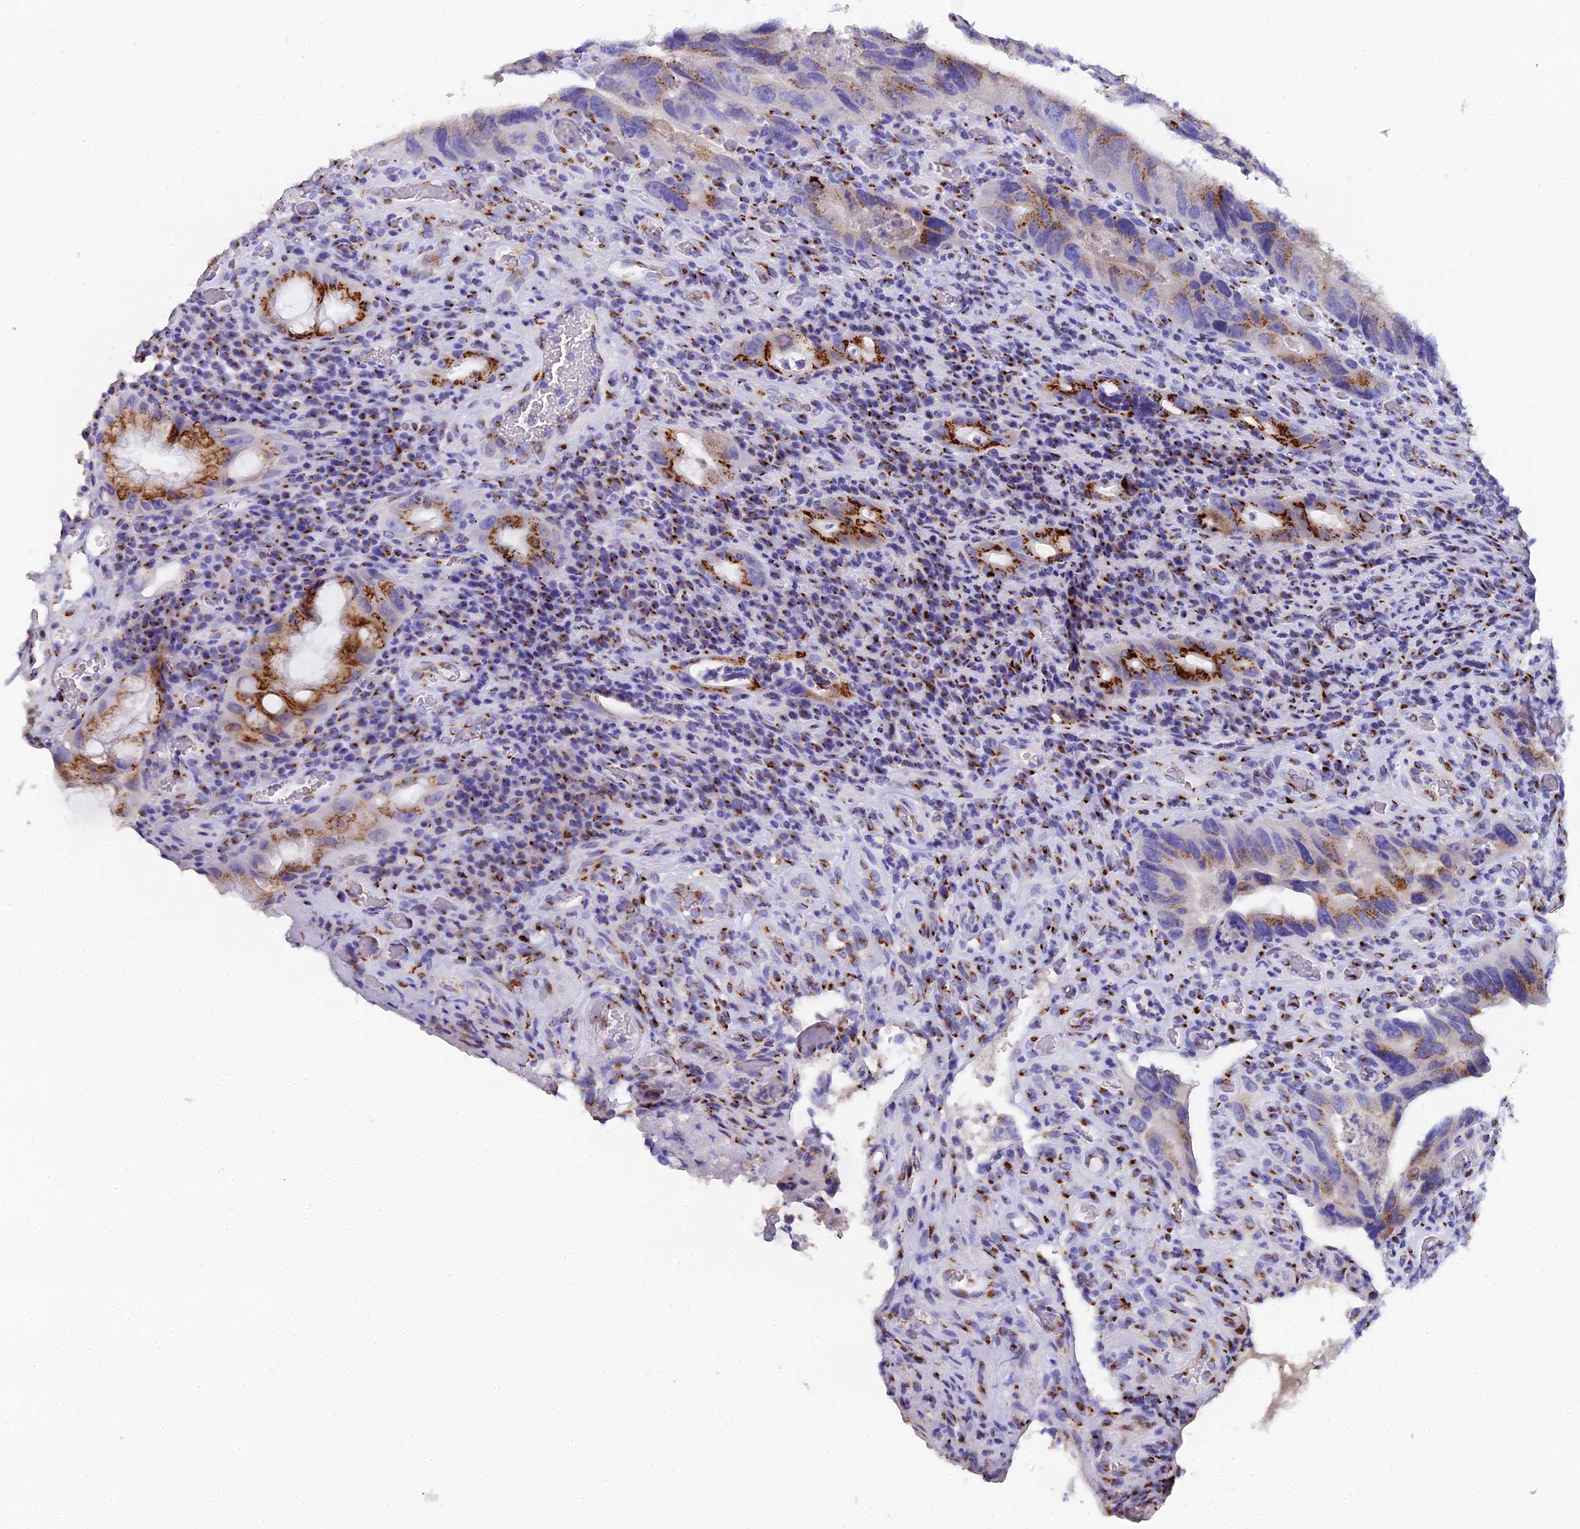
{"staining": {"intensity": "moderate", "quantity": "25%-75%", "location": "cytoplasmic/membranous"}, "tissue": "colorectal cancer", "cell_type": "Tumor cells", "image_type": "cancer", "snomed": [{"axis": "morphology", "description": "Adenocarcinoma, NOS"}, {"axis": "topography", "description": "Rectum"}], "caption": "Immunohistochemical staining of human colorectal cancer displays medium levels of moderate cytoplasmic/membranous staining in approximately 25%-75% of tumor cells.", "gene": "ENSG00000268674", "patient": {"sex": "male", "age": 63}}